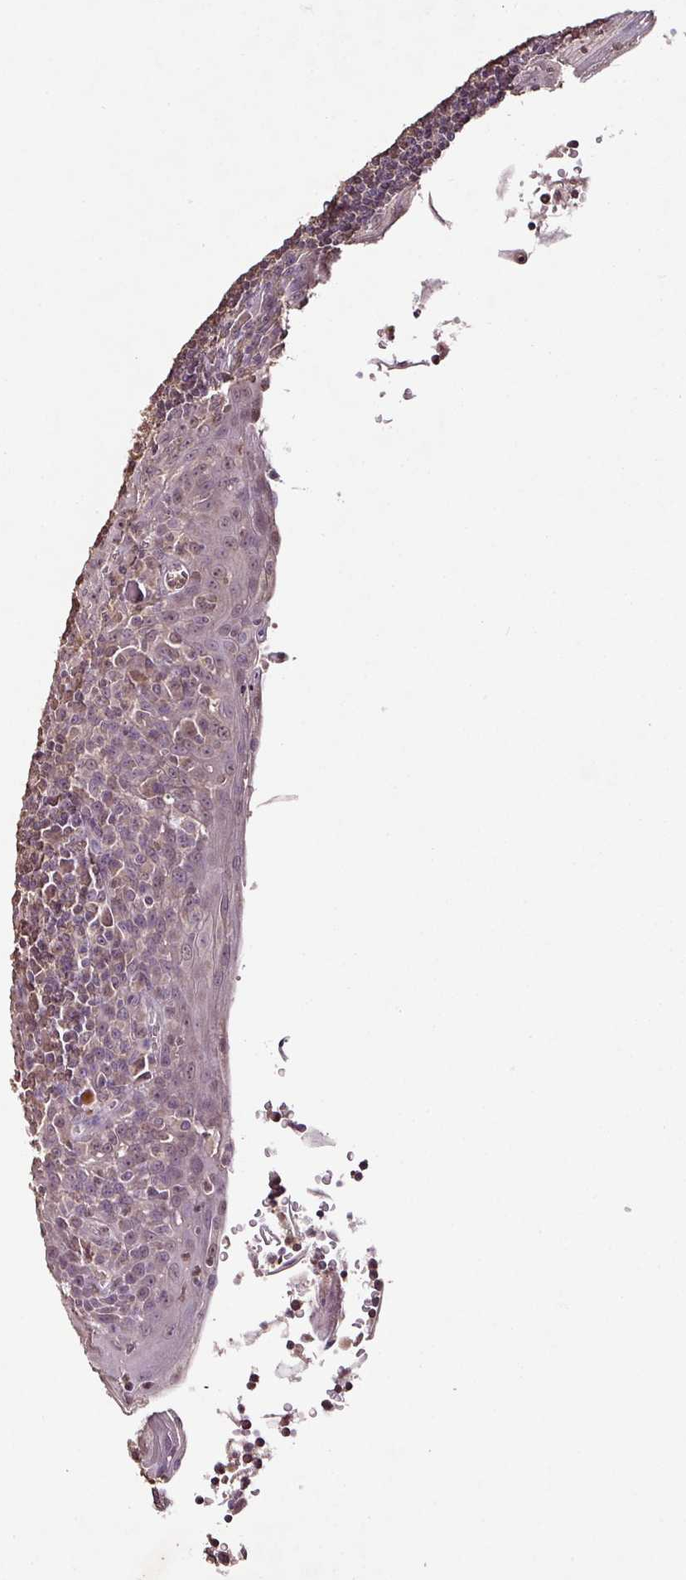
{"staining": {"intensity": "weak", "quantity": "25%-75%", "location": "cytoplasmic/membranous"}, "tissue": "tonsil", "cell_type": "Germinal center cells", "image_type": "normal", "snomed": [{"axis": "morphology", "description": "Normal tissue, NOS"}, {"axis": "topography", "description": "Tonsil"}], "caption": "A histopathology image of human tonsil stained for a protein reveals weak cytoplasmic/membranous brown staining in germinal center cells. The staining was performed using DAB (3,3'-diaminobenzidine), with brown indicating positive protein expression. Nuclei are stained blue with hematoxylin.", "gene": "RPL38", "patient": {"sex": "male", "age": 27}}